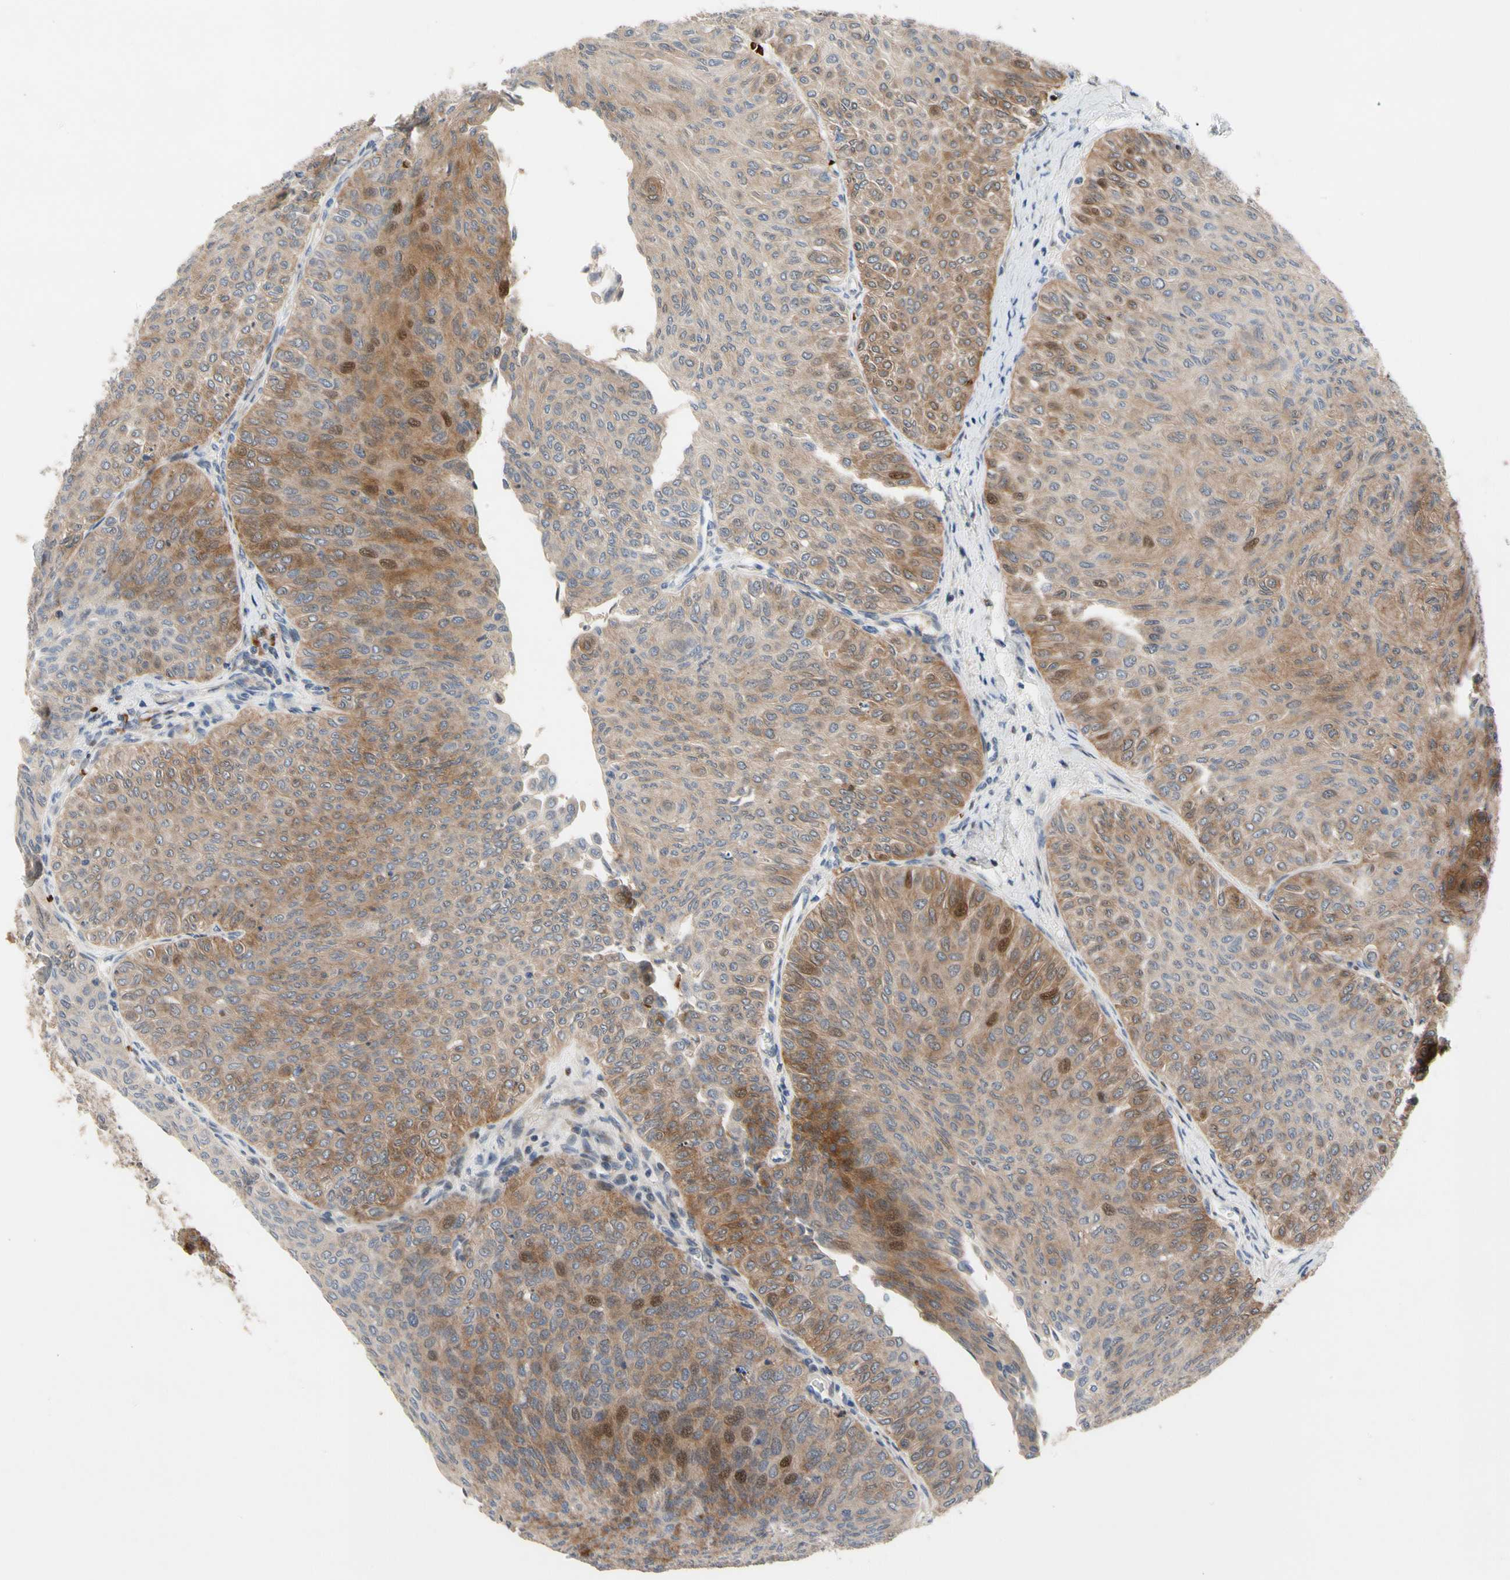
{"staining": {"intensity": "moderate", "quantity": "25%-75%", "location": "cytoplasmic/membranous,nuclear"}, "tissue": "urothelial cancer", "cell_type": "Tumor cells", "image_type": "cancer", "snomed": [{"axis": "morphology", "description": "Urothelial carcinoma, Low grade"}, {"axis": "topography", "description": "Urinary bladder"}], "caption": "Urothelial cancer stained for a protein (brown) displays moderate cytoplasmic/membranous and nuclear positive expression in about 25%-75% of tumor cells.", "gene": "HMGCR", "patient": {"sex": "male", "age": 78}}